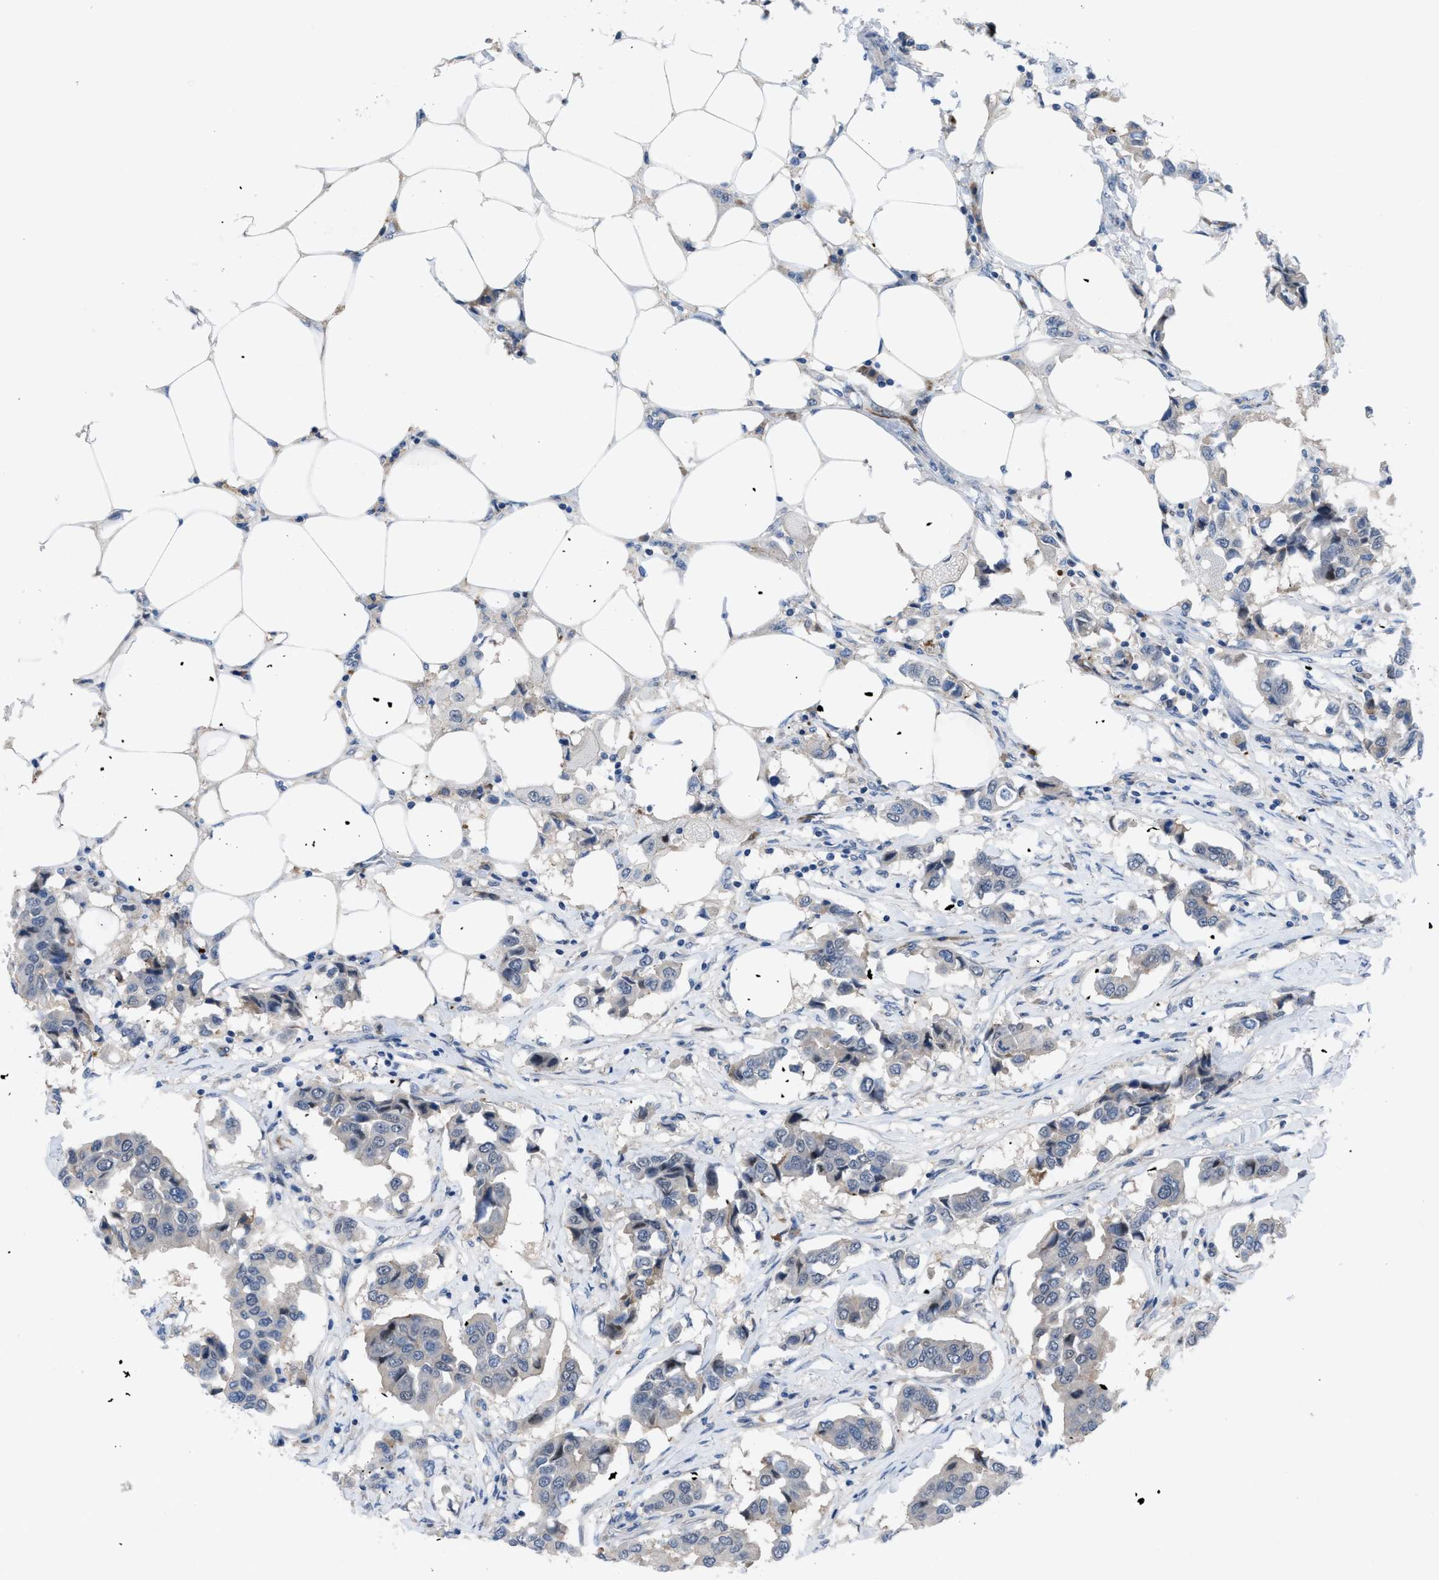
{"staining": {"intensity": "negative", "quantity": "none", "location": "none"}, "tissue": "breast cancer", "cell_type": "Tumor cells", "image_type": "cancer", "snomed": [{"axis": "morphology", "description": "Duct carcinoma"}, {"axis": "topography", "description": "Breast"}], "caption": "Immunohistochemistry photomicrograph of human breast cancer stained for a protein (brown), which demonstrates no expression in tumor cells.", "gene": "IL17RE", "patient": {"sex": "female", "age": 80}}